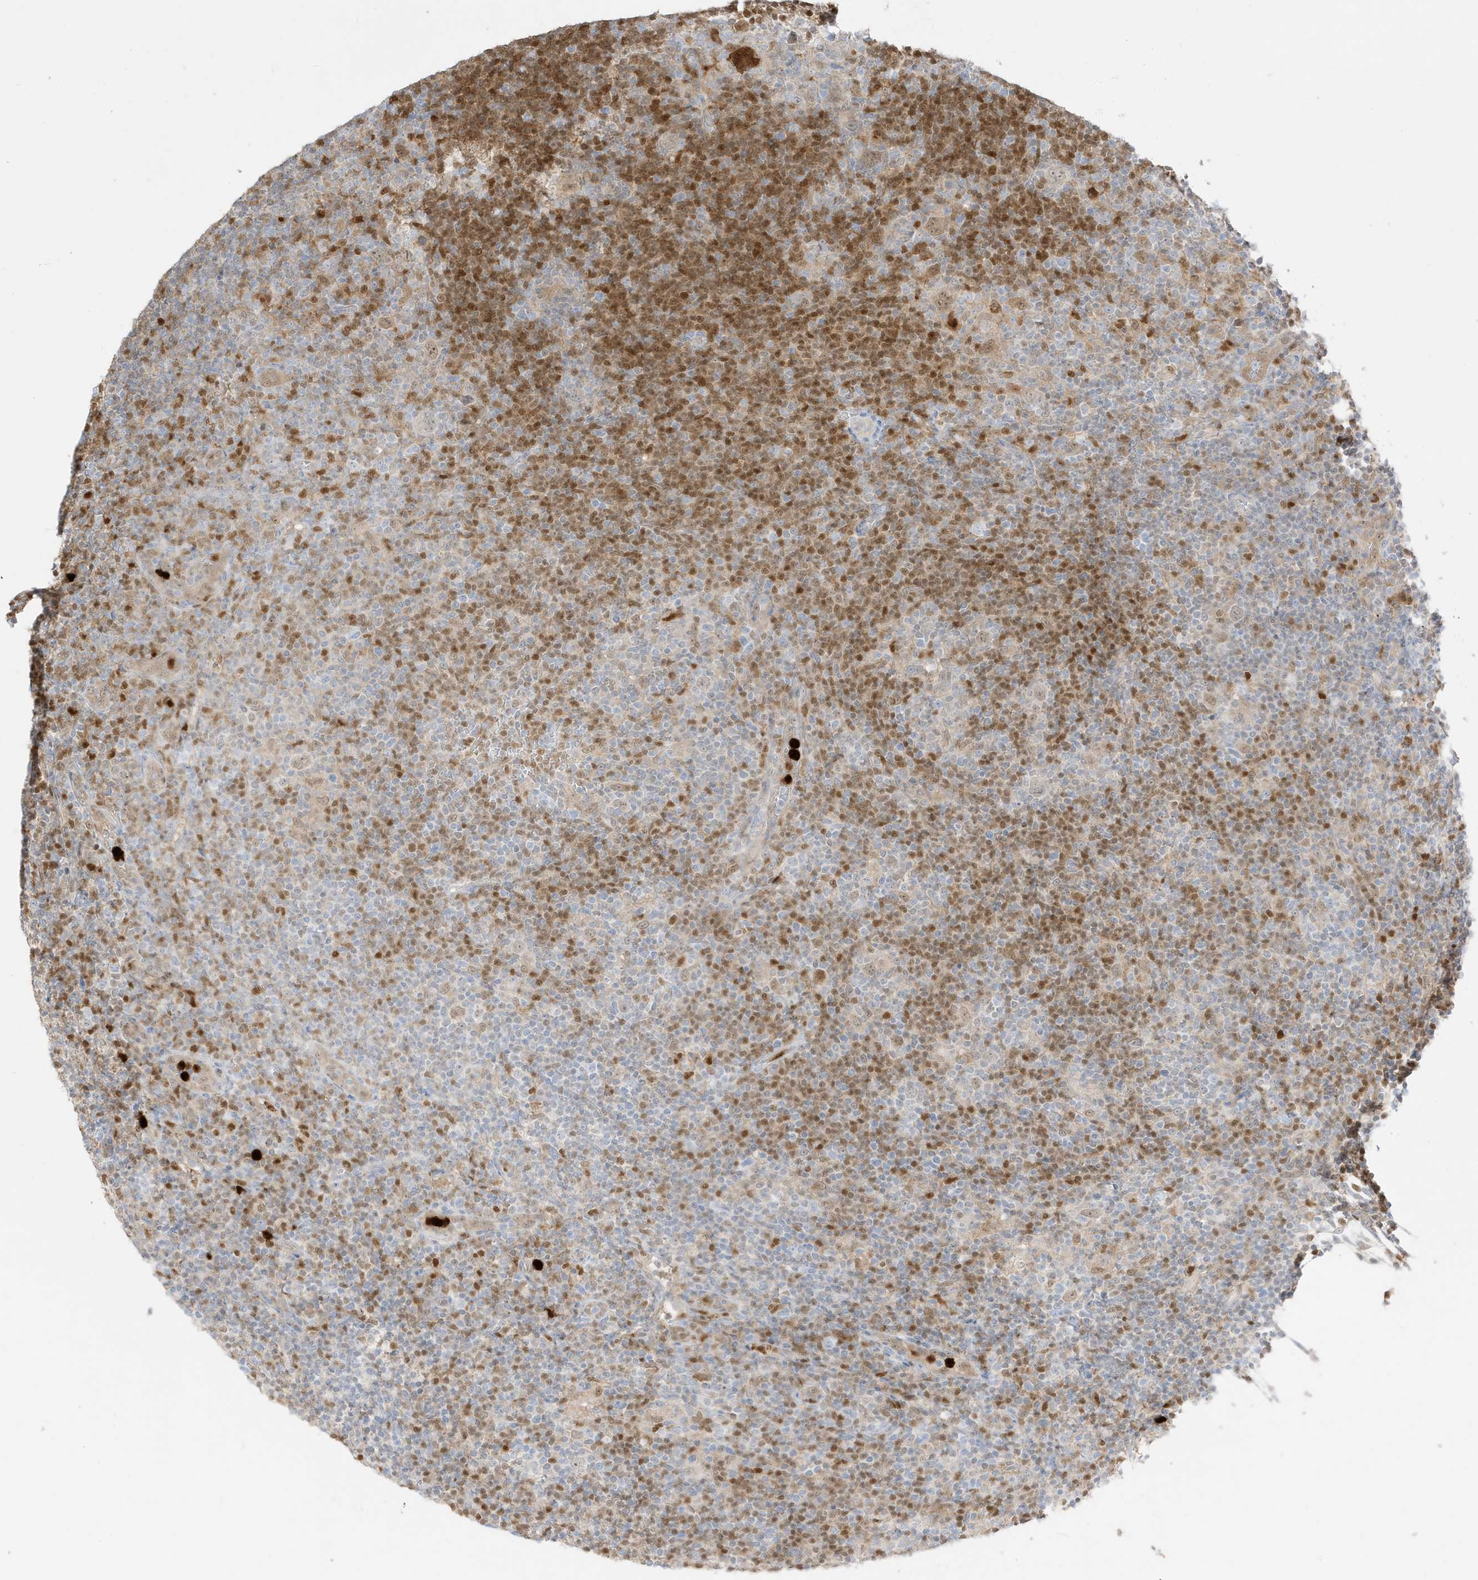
{"staining": {"intensity": "moderate", "quantity": "25%-75%", "location": "nuclear"}, "tissue": "lymphoma", "cell_type": "Tumor cells", "image_type": "cancer", "snomed": [{"axis": "morphology", "description": "Hodgkin's disease, NOS"}, {"axis": "topography", "description": "Lymph node"}], "caption": "Immunohistochemistry (IHC) (DAB (3,3'-diaminobenzidine)) staining of lymphoma displays moderate nuclear protein expression in approximately 25%-75% of tumor cells.", "gene": "GCA", "patient": {"sex": "female", "age": 57}}